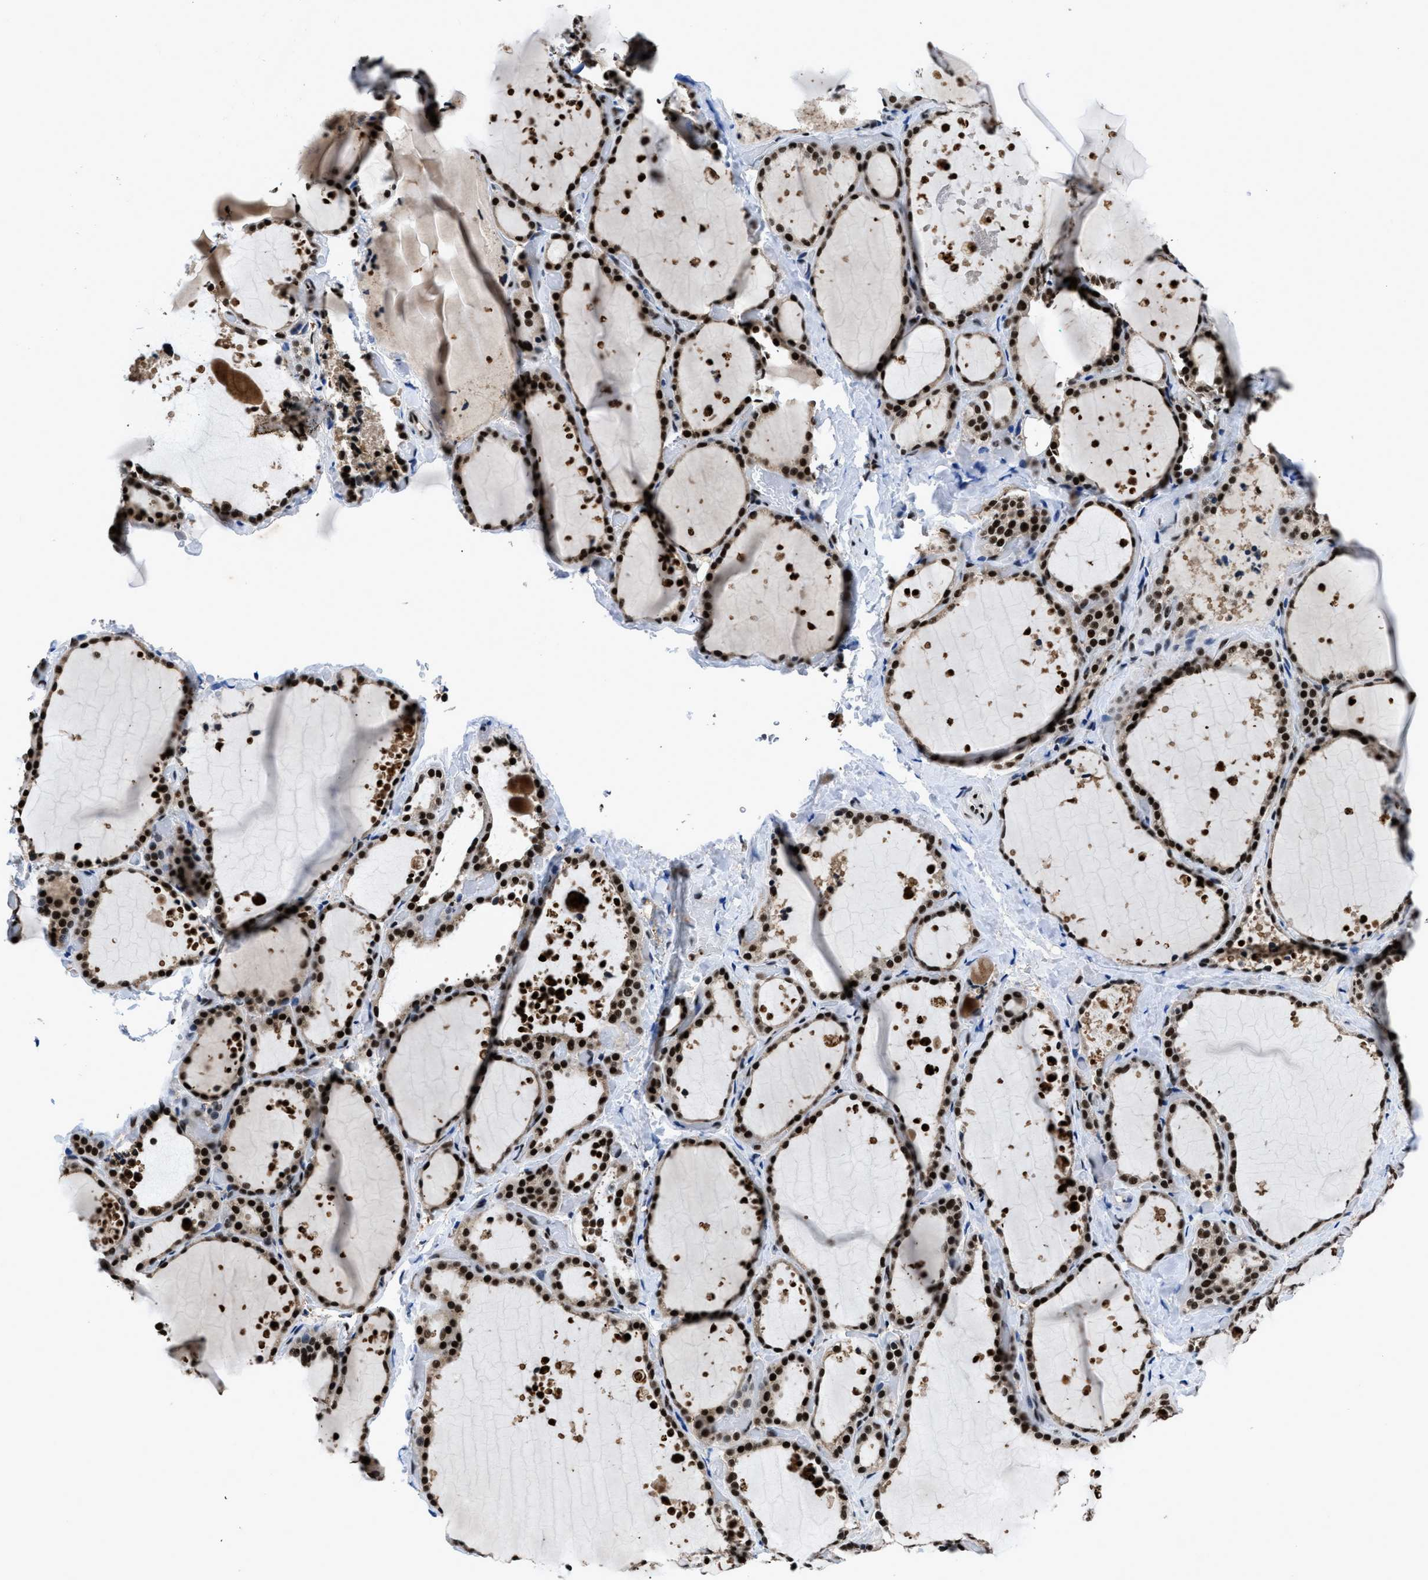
{"staining": {"intensity": "strong", "quantity": ">75%", "location": "nuclear"}, "tissue": "thyroid gland", "cell_type": "Glandular cells", "image_type": "normal", "snomed": [{"axis": "morphology", "description": "Normal tissue, NOS"}, {"axis": "topography", "description": "Thyroid gland"}], "caption": "This is an image of IHC staining of unremarkable thyroid gland, which shows strong positivity in the nuclear of glandular cells.", "gene": "HNRNPF", "patient": {"sex": "female", "age": 44}}